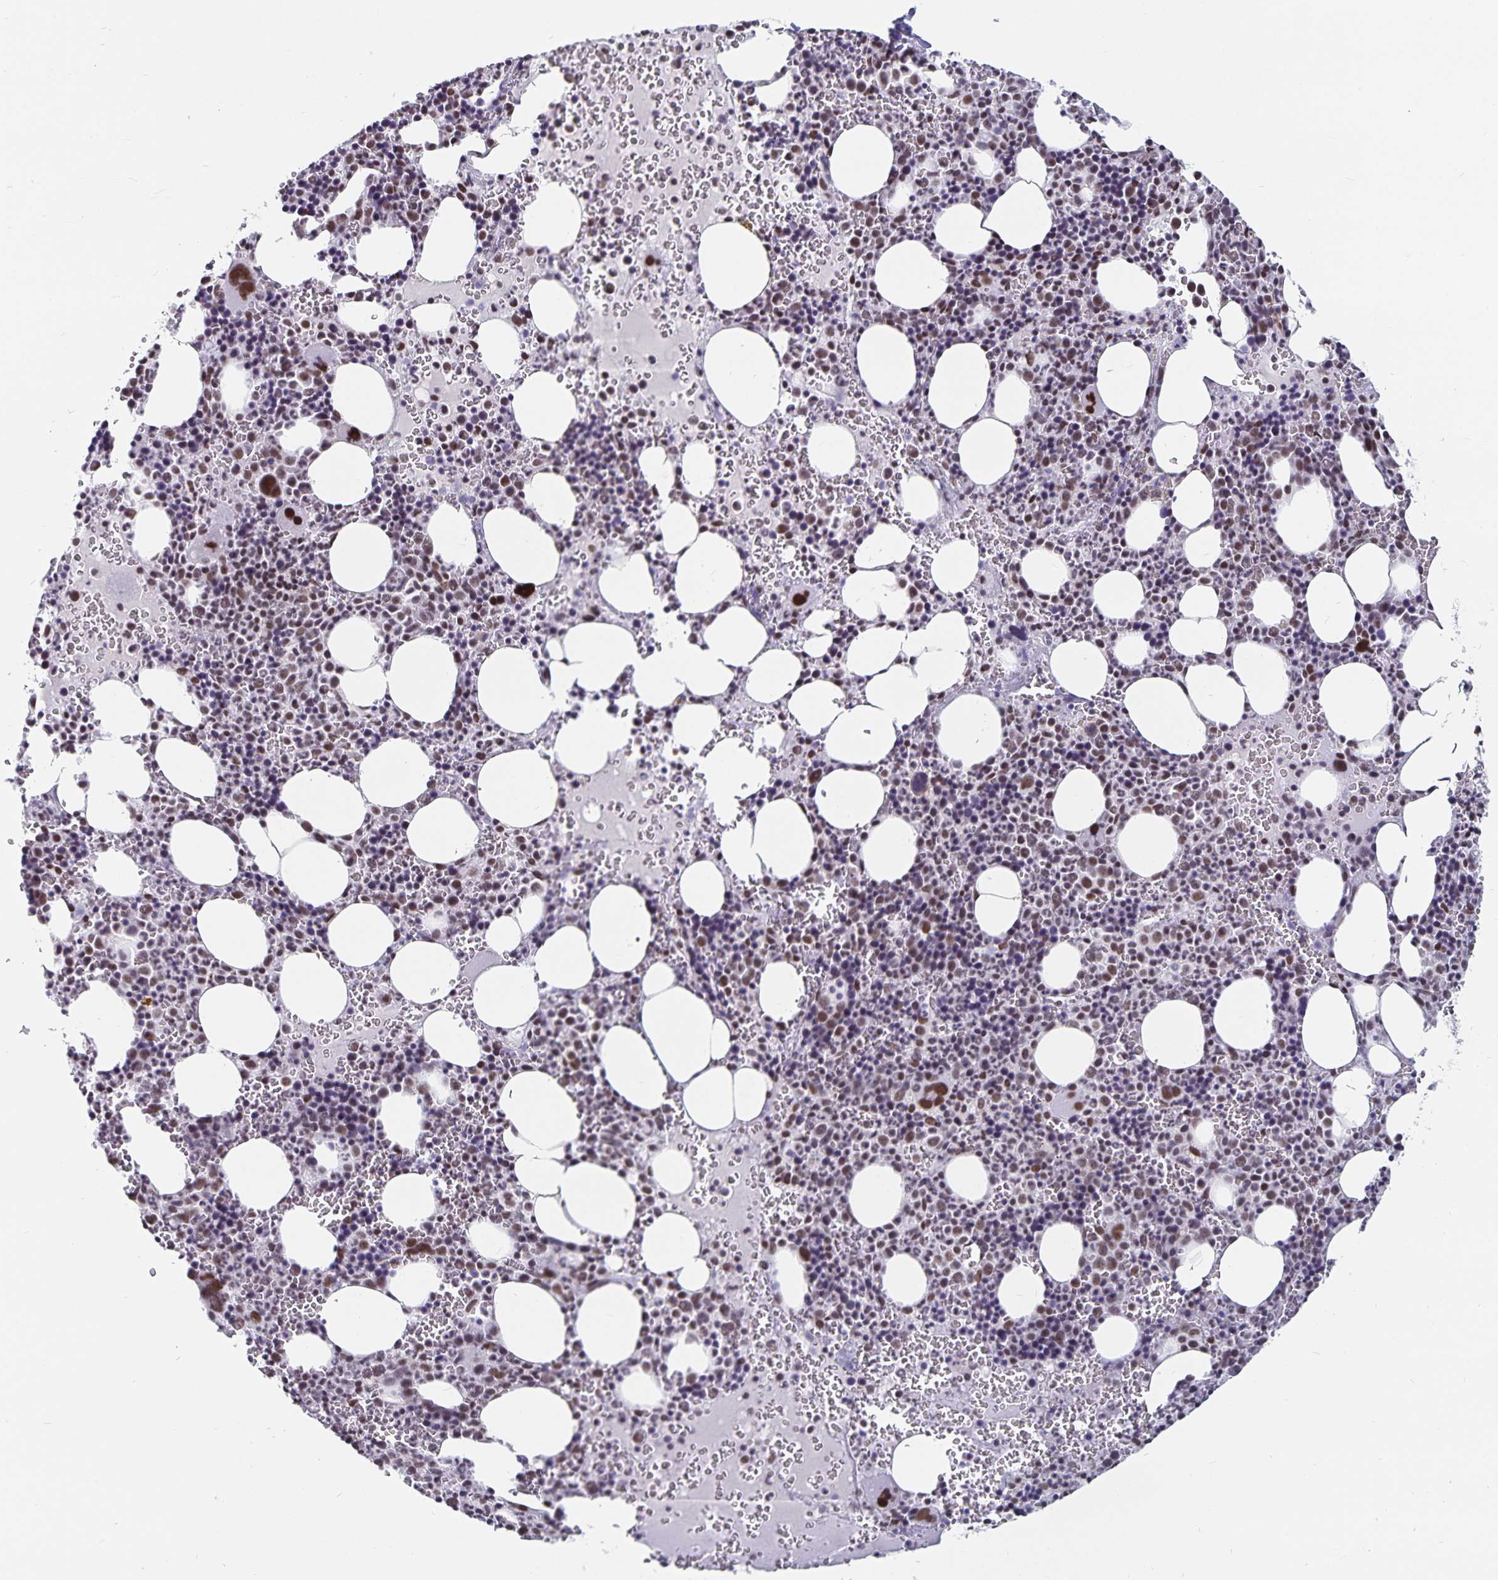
{"staining": {"intensity": "moderate", "quantity": "<25%", "location": "nuclear"}, "tissue": "bone marrow", "cell_type": "Hematopoietic cells", "image_type": "normal", "snomed": [{"axis": "morphology", "description": "Normal tissue, NOS"}, {"axis": "topography", "description": "Bone marrow"}], "caption": "Unremarkable bone marrow exhibits moderate nuclear positivity in about <25% of hematopoietic cells Immunohistochemistry (ihc) stains the protein of interest in brown and the nuclei are stained blue..", "gene": "PBX2", "patient": {"sex": "male", "age": 63}}